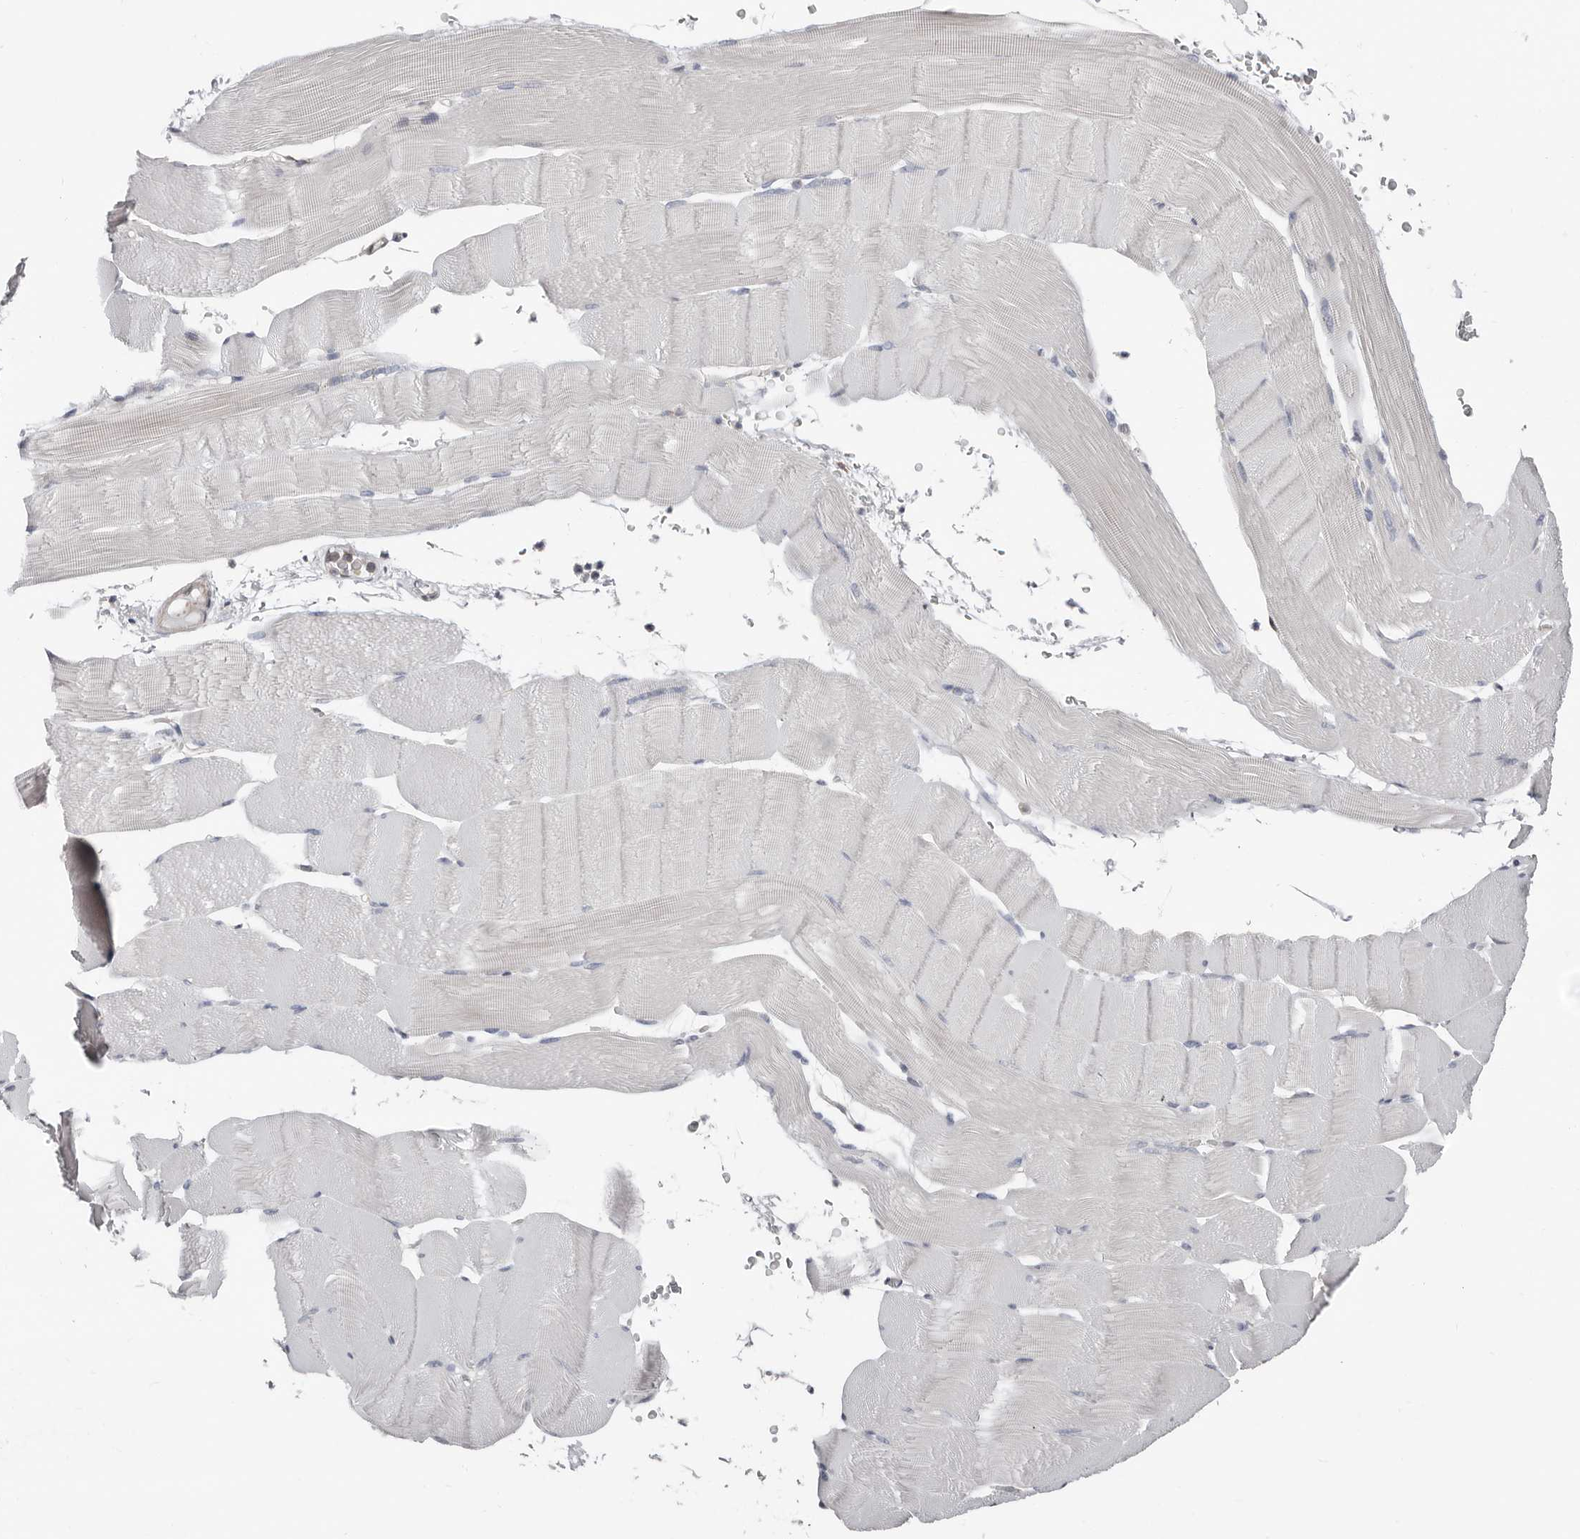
{"staining": {"intensity": "negative", "quantity": "none", "location": "none"}, "tissue": "skeletal muscle", "cell_type": "Myocytes", "image_type": "normal", "snomed": [{"axis": "morphology", "description": "Normal tissue, NOS"}, {"axis": "topography", "description": "Skeletal muscle"}], "caption": "DAB immunohistochemical staining of unremarkable human skeletal muscle demonstrates no significant expression in myocytes.", "gene": "ASRGL1", "patient": {"sex": "male", "age": 62}}